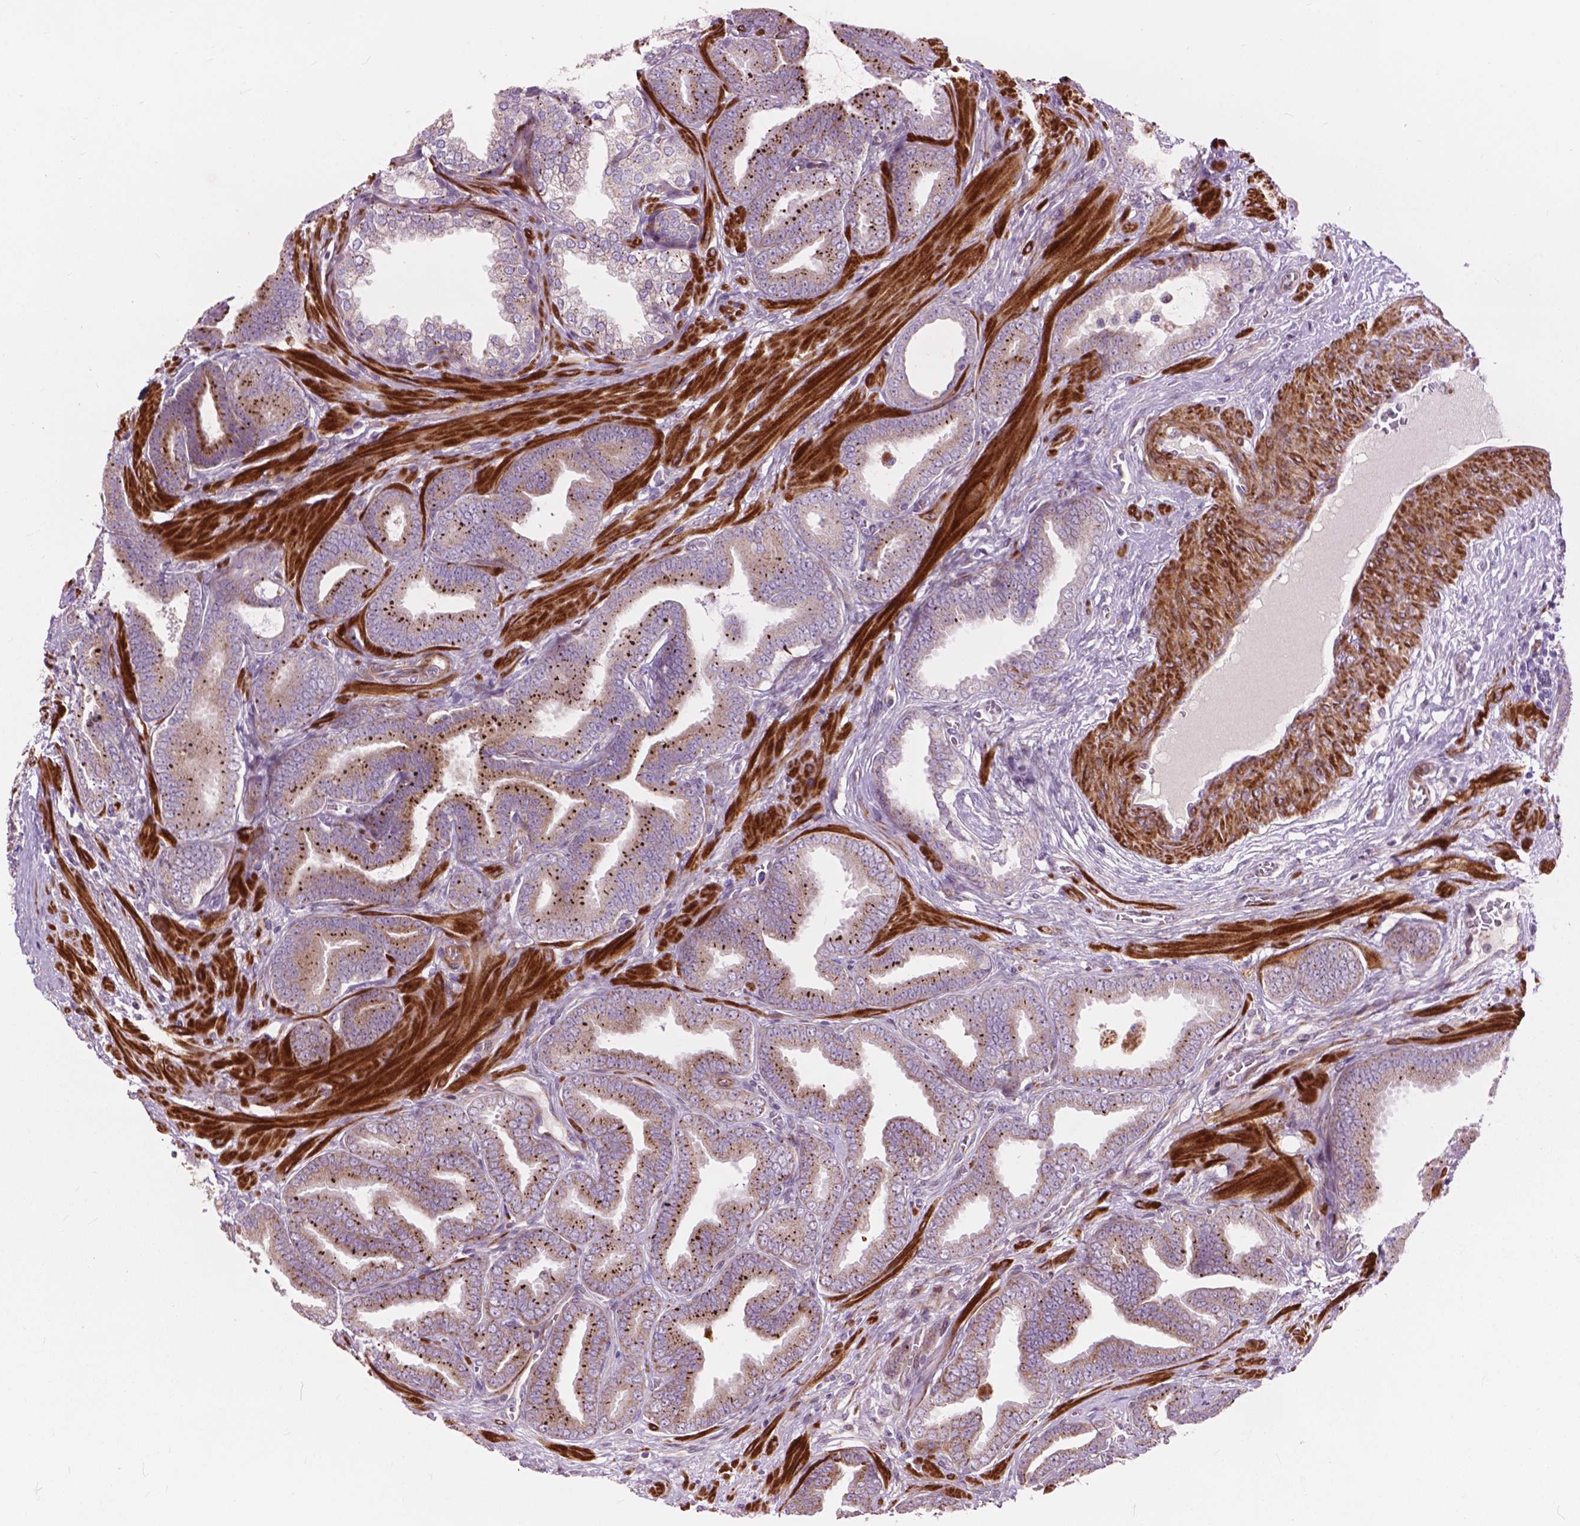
{"staining": {"intensity": "strong", "quantity": "25%-75%", "location": "cytoplasmic/membranous"}, "tissue": "prostate cancer", "cell_type": "Tumor cells", "image_type": "cancer", "snomed": [{"axis": "morphology", "description": "Adenocarcinoma, Low grade"}, {"axis": "topography", "description": "Prostate"}], "caption": "A photomicrograph of human adenocarcinoma (low-grade) (prostate) stained for a protein displays strong cytoplasmic/membranous brown staining in tumor cells.", "gene": "MORN1", "patient": {"sex": "male", "age": 63}}